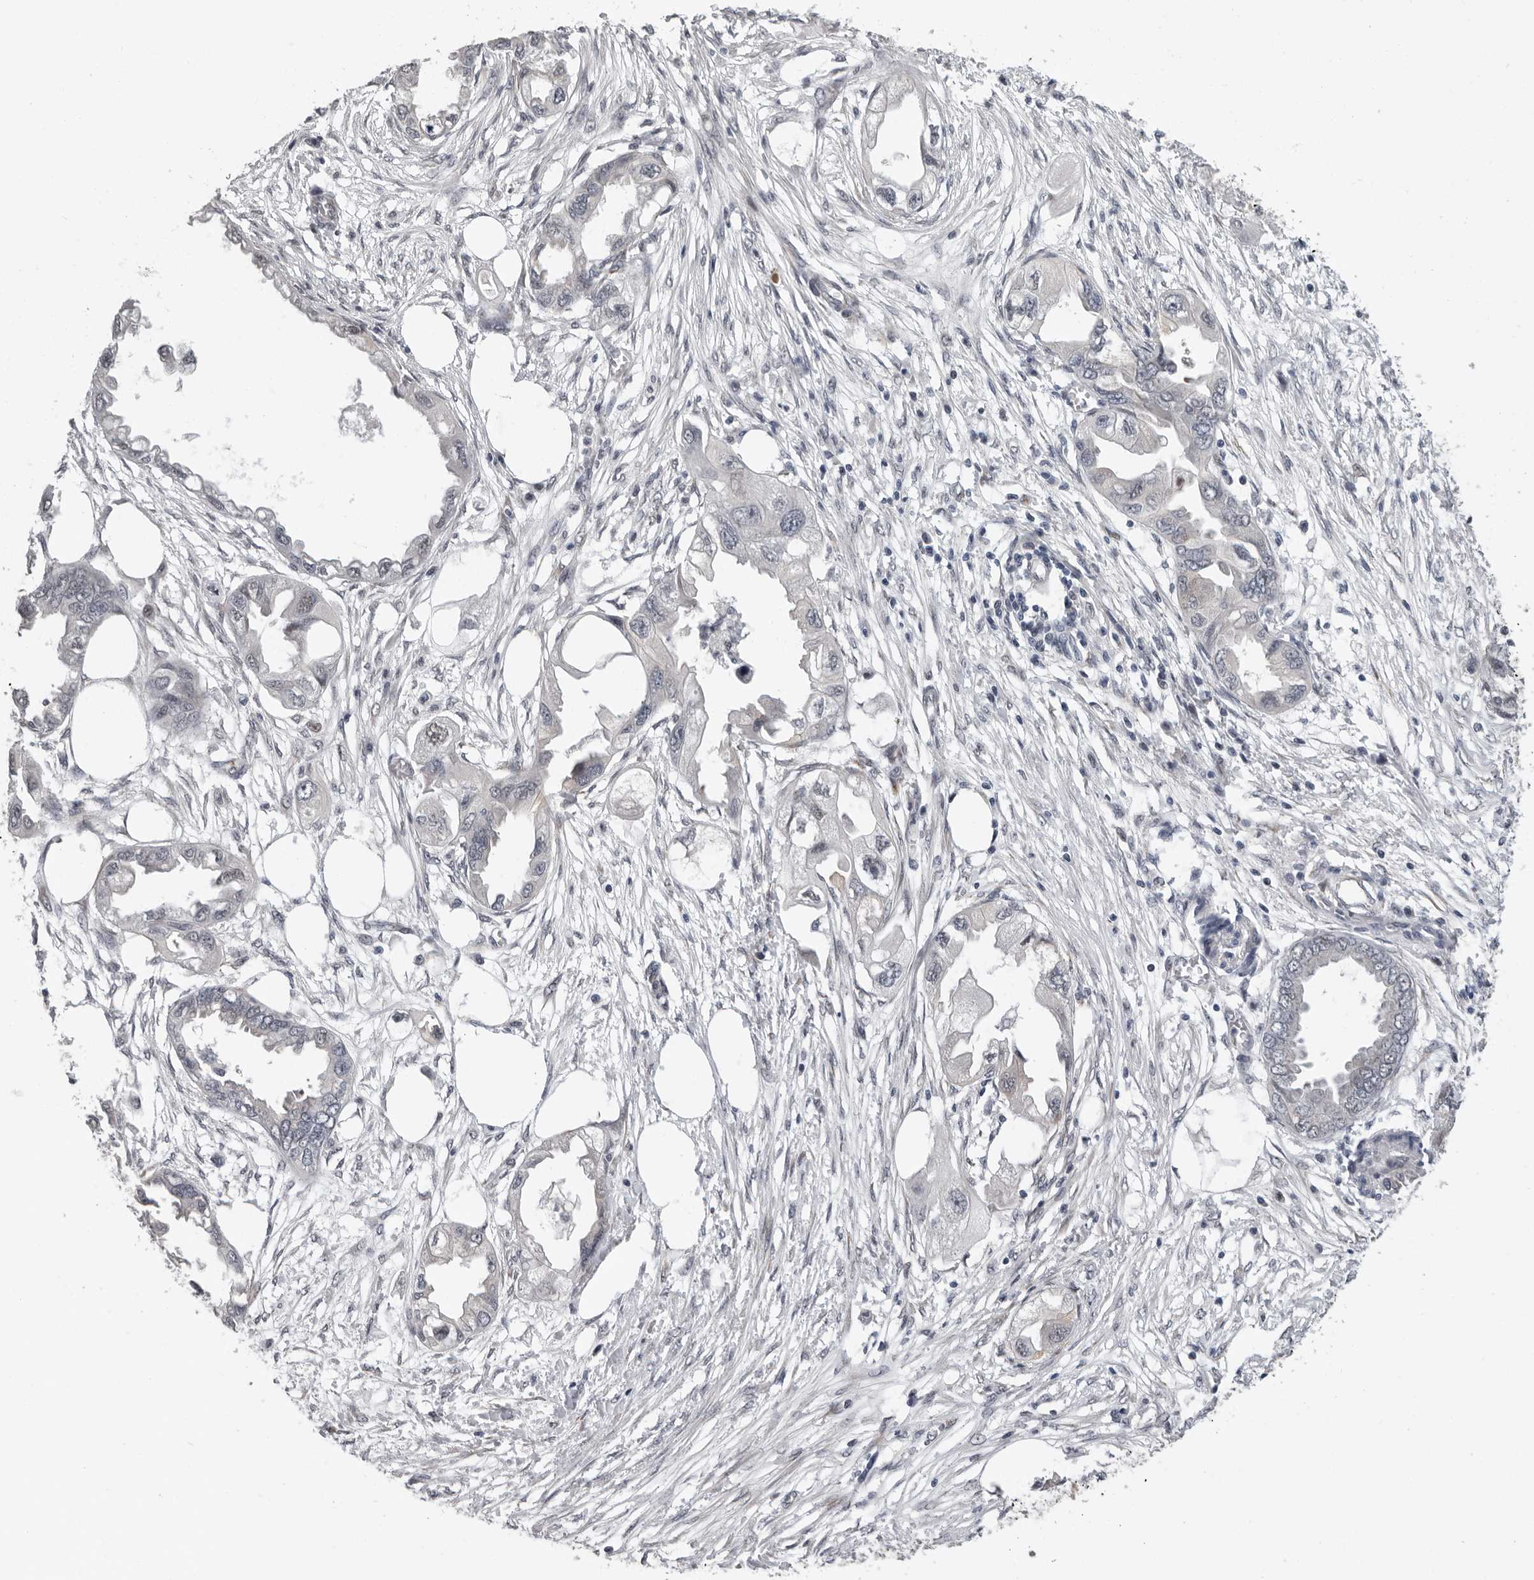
{"staining": {"intensity": "weak", "quantity": "<25%", "location": "cytoplasmic/membranous"}, "tissue": "endometrial cancer", "cell_type": "Tumor cells", "image_type": "cancer", "snomed": [{"axis": "morphology", "description": "Adenocarcinoma, NOS"}, {"axis": "morphology", "description": "Adenocarcinoma, metastatic, NOS"}, {"axis": "topography", "description": "Adipose tissue"}, {"axis": "topography", "description": "Endometrium"}], "caption": "A photomicrograph of human endometrial cancer (adenocarcinoma) is negative for staining in tumor cells.", "gene": "RALGPS2", "patient": {"sex": "female", "age": 67}}